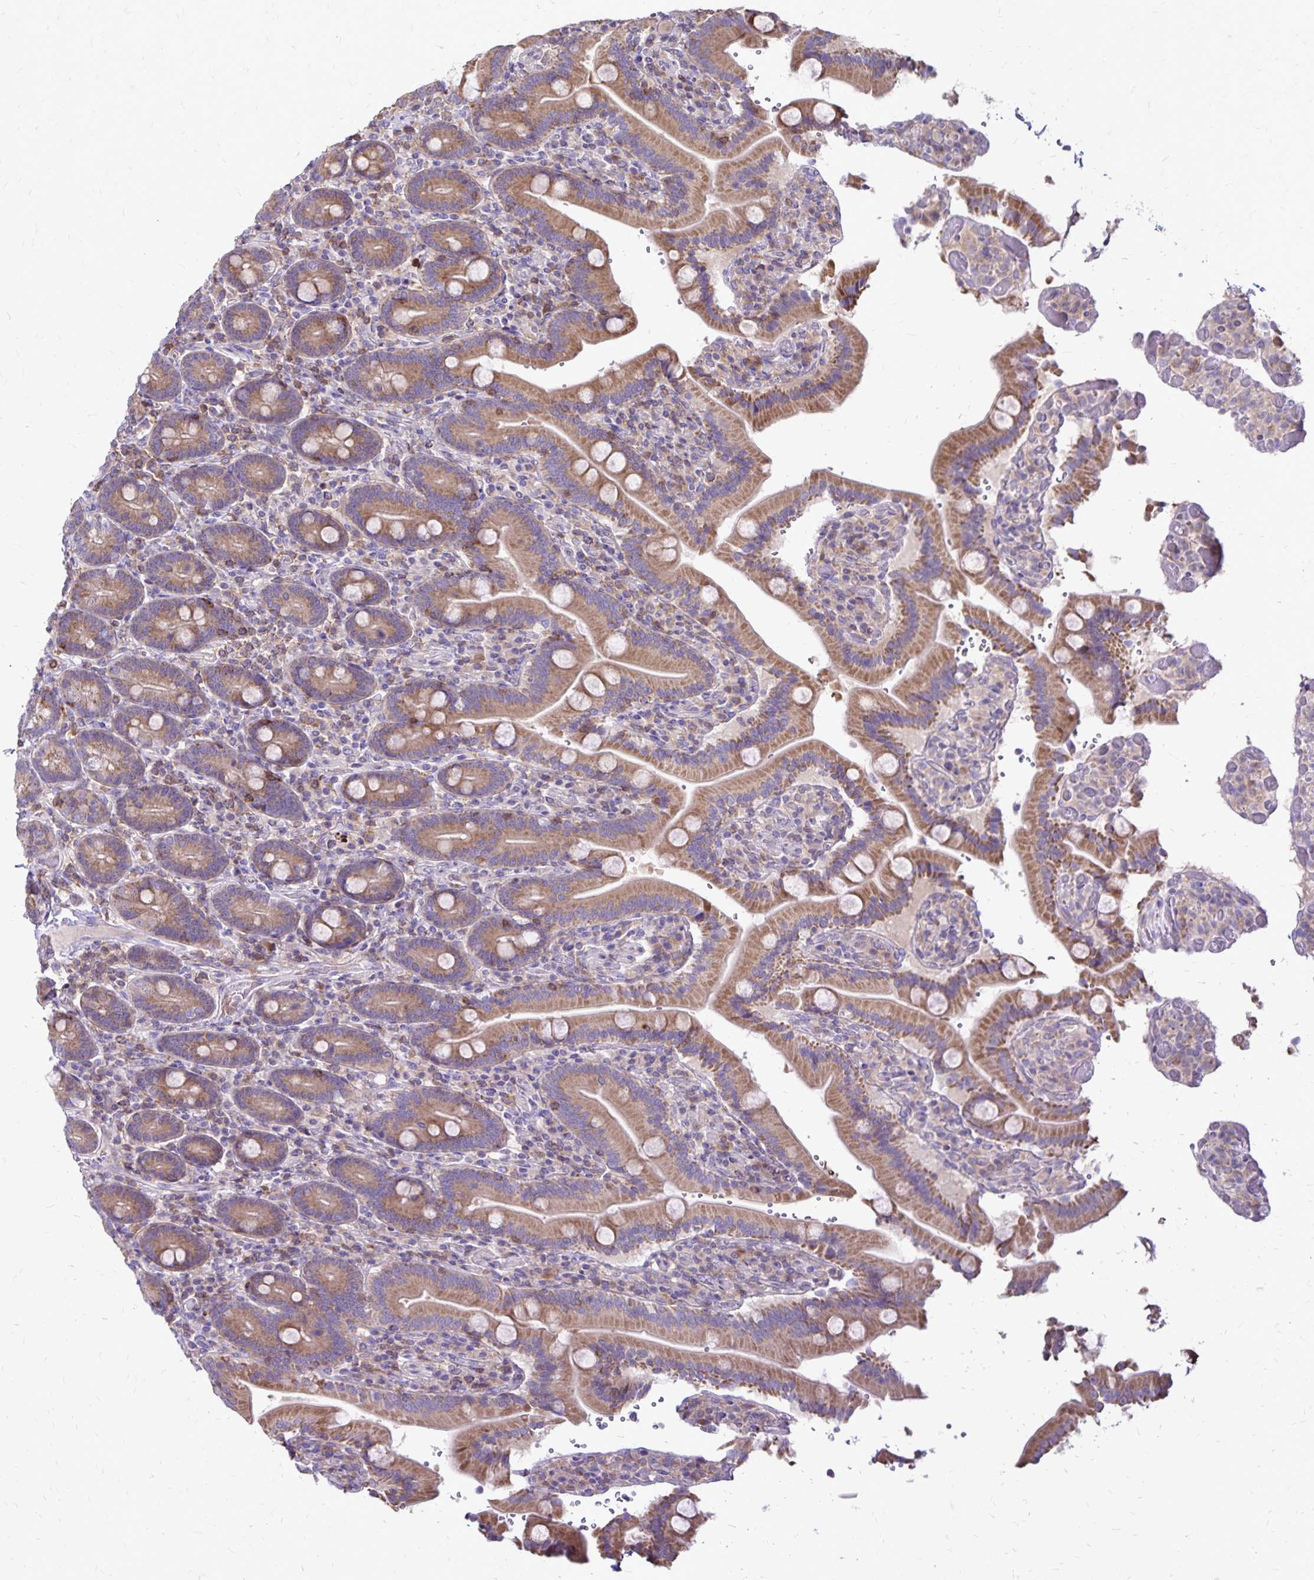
{"staining": {"intensity": "moderate", "quantity": ">75%", "location": "cytoplasmic/membranous"}, "tissue": "duodenum", "cell_type": "Glandular cells", "image_type": "normal", "snomed": [{"axis": "morphology", "description": "Normal tissue, NOS"}, {"axis": "topography", "description": "Duodenum"}], "caption": "An immunohistochemistry (IHC) photomicrograph of unremarkable tissue is shown. Protein staining in brown highlights moderate cytoplasmic/membranous positivity in duodenum within glandular cells.", "gene": "NAGPA", "patient": {"sex": "female", "age": 62}}